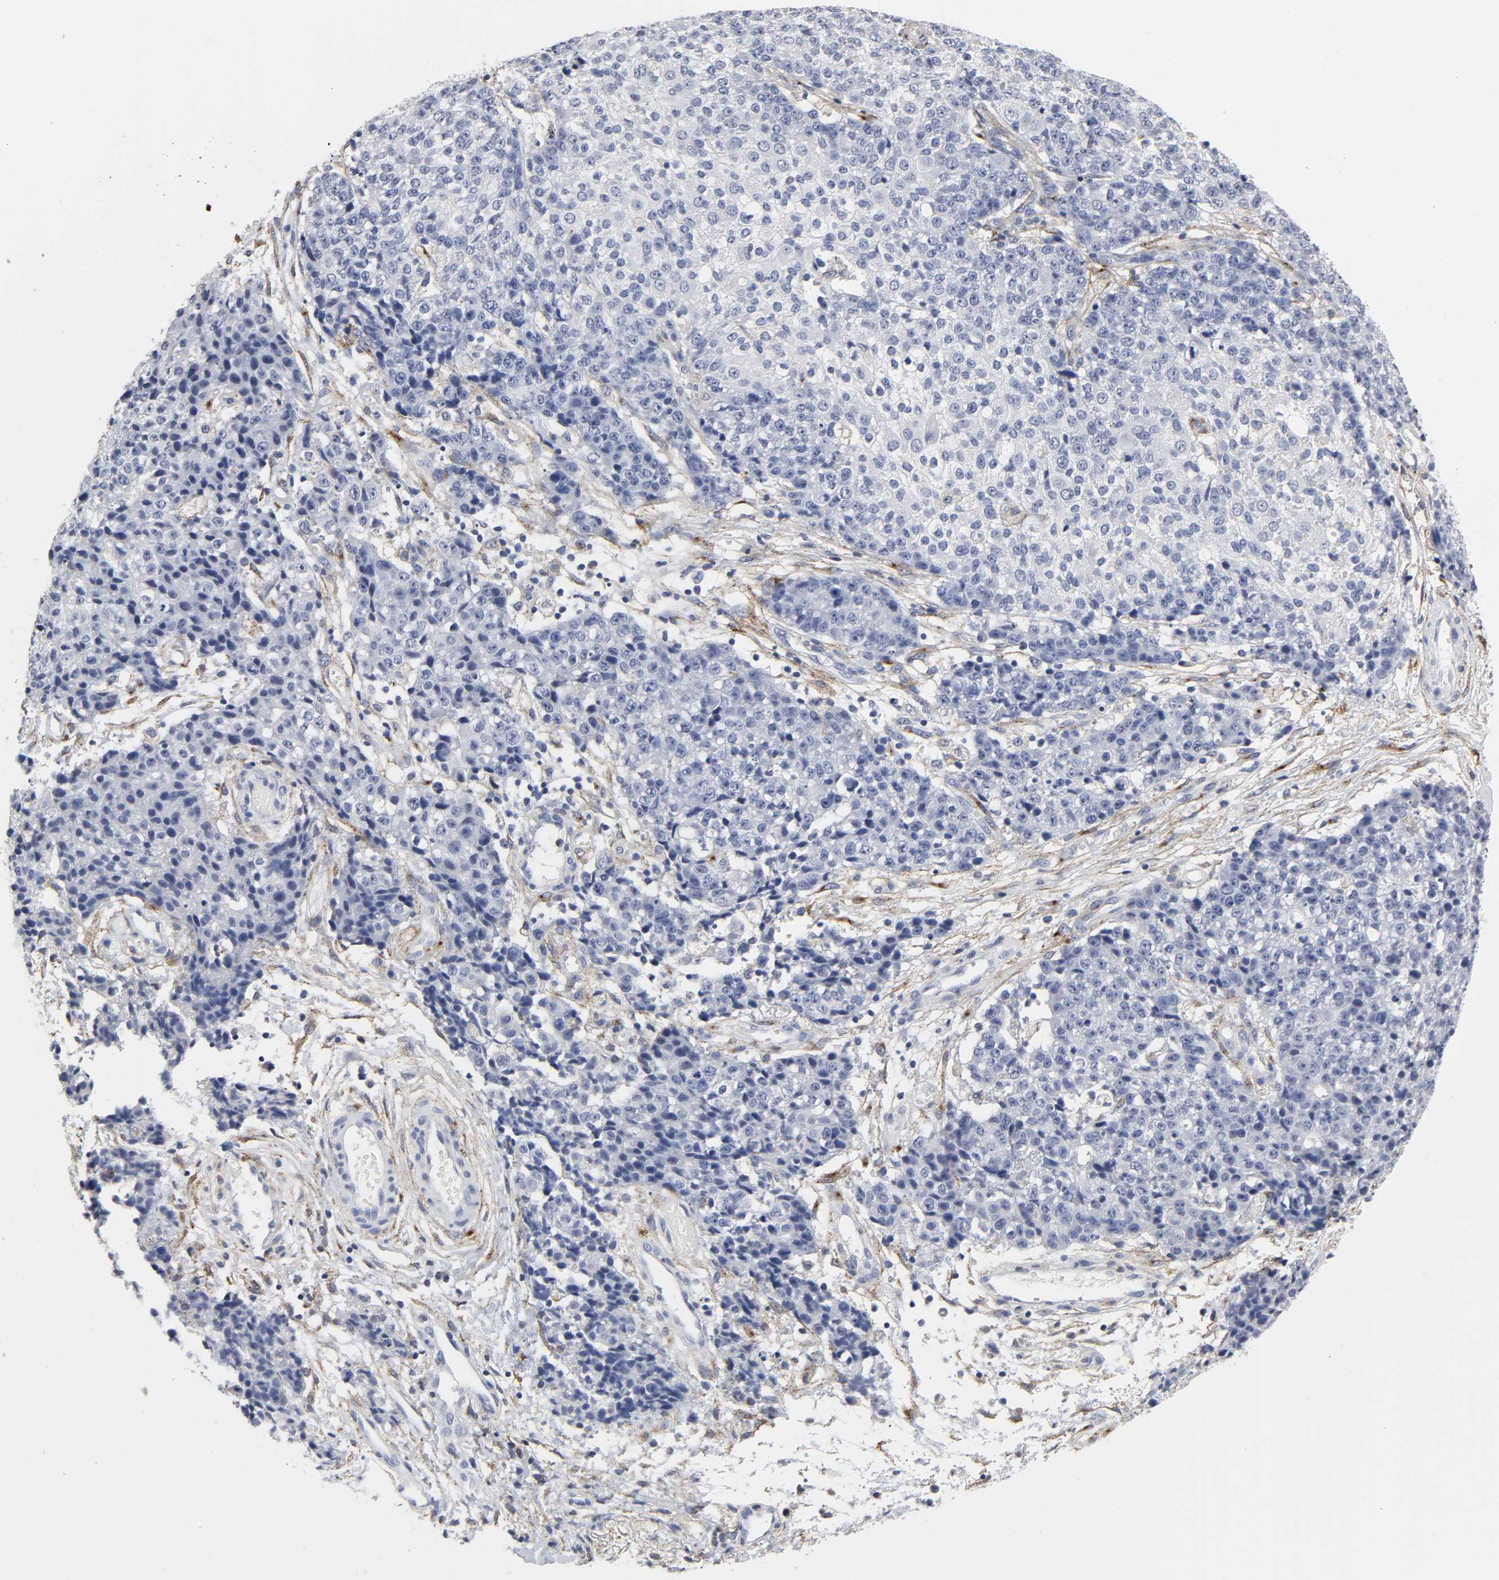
{"staining": {"intensity": "negative", "quantity": "none", "location": "none"}, "tissue": "ovarian cancer", "cell_type": "Tumor cells", "image_type": "cancer", "snomed": [{"axis": "morphology", "description": "Carcinoma, endometroid"}, {"axis": "topography", "description": "Ovary"}], "caption": "Immunohistochemistry (IHC) micrograph of neoplastic tissue: human ovarian endometroid carcinoma stained with DAB demonstrates no significant protein expression in tumor cells. Nuclei are stained in blue.", "gene": "LRP1", "patient": {"sex": "female", "age": 42}}